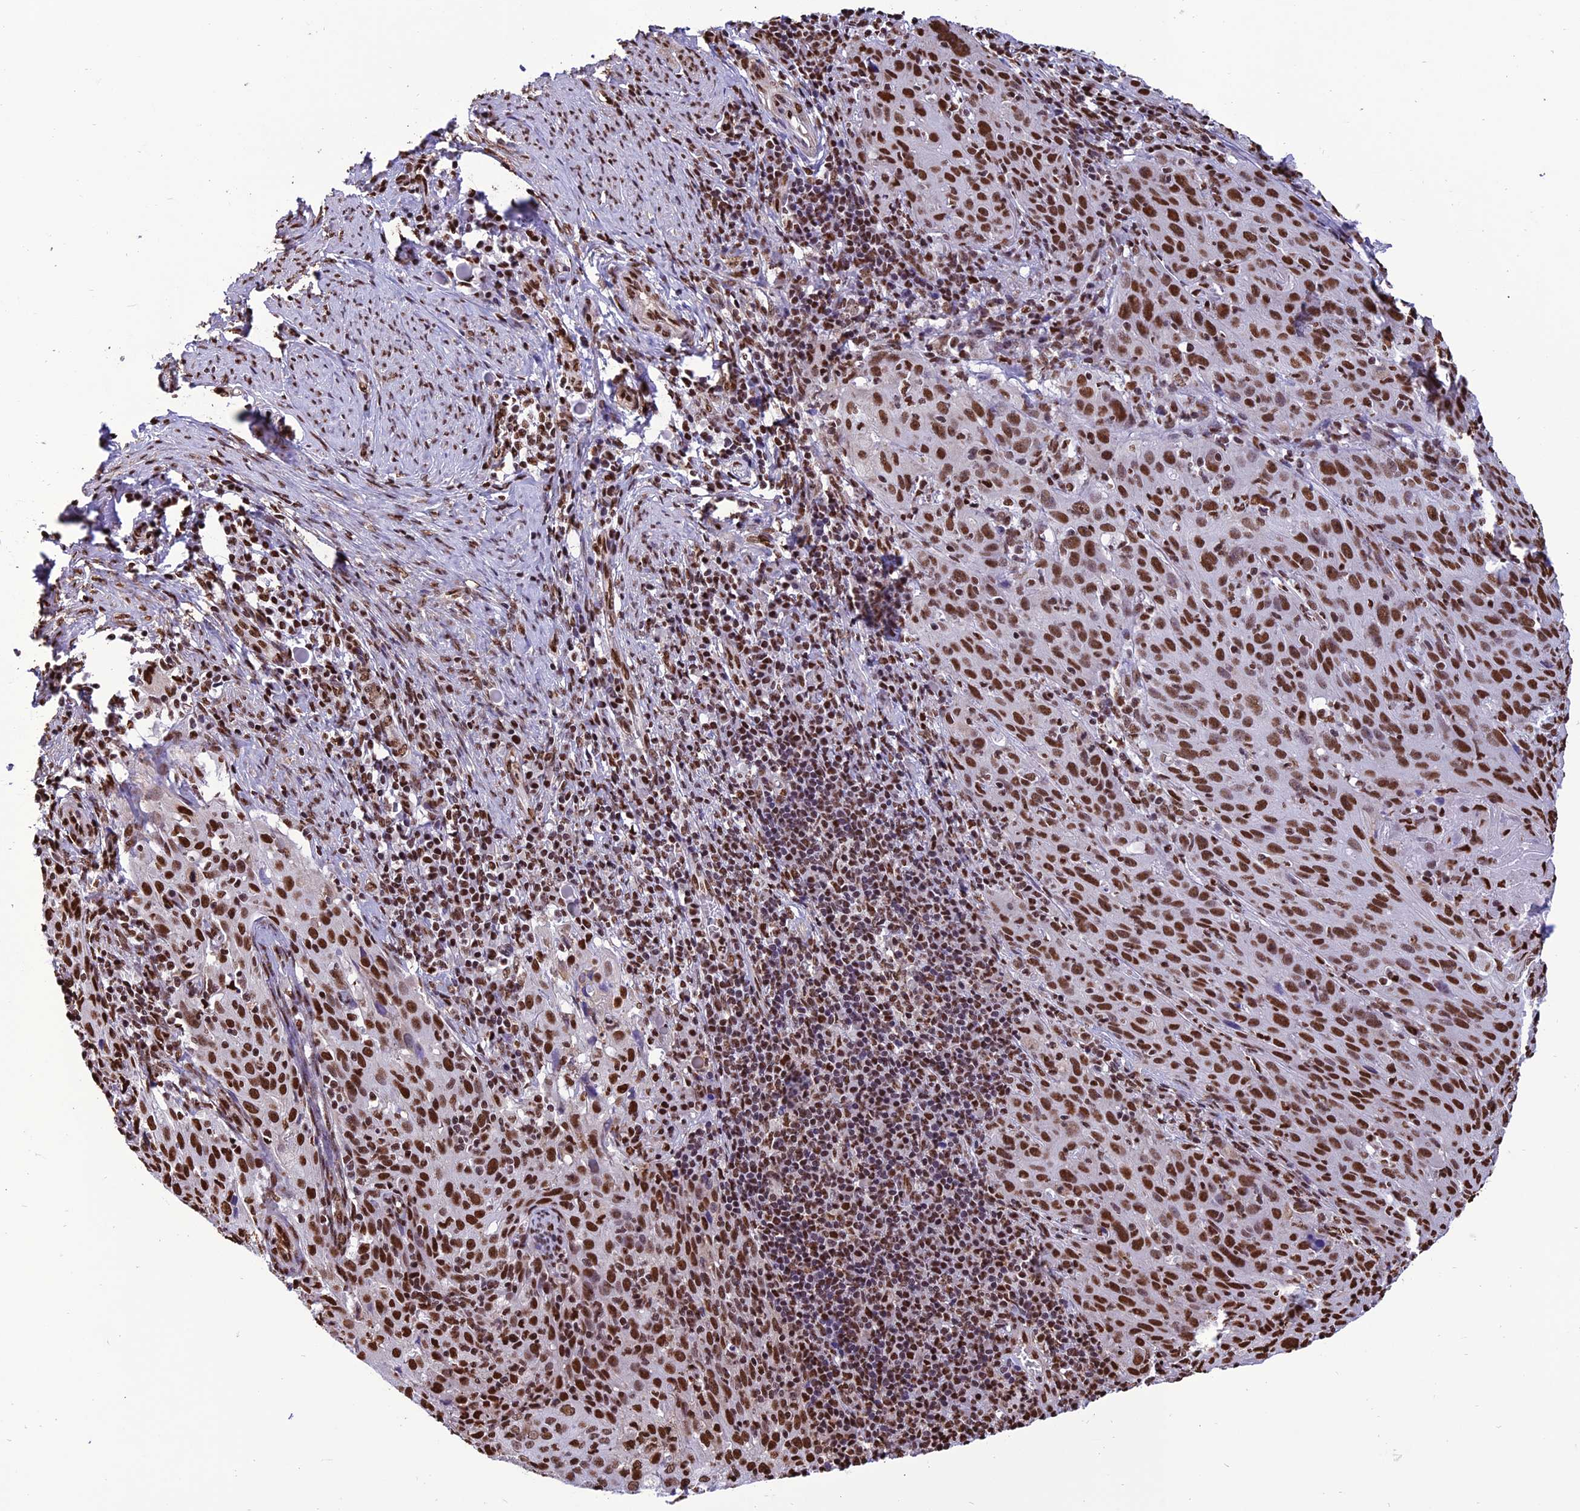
{"staining": {"intensity": "strong", "quantity": ">75%", "location": "nuclear"}, "tissue": "cervical cancer", "cell_type": "Tumor cells", "image_type": "cancer", "snomed": [{"axis": "morphology", "description": "Squamous cell carcinoma, NOS"}, {"axis": "topography", "description": "Cervix"}], "caption": "The histopathology image exhibits immunohistochemical staining of cervical cancer (squamous cell carcinoma). There is strong nuclear expression is present in about >75% of tumor cells.", "gene": "INO80E", "patient": {"sex": "female", "age": 50}}